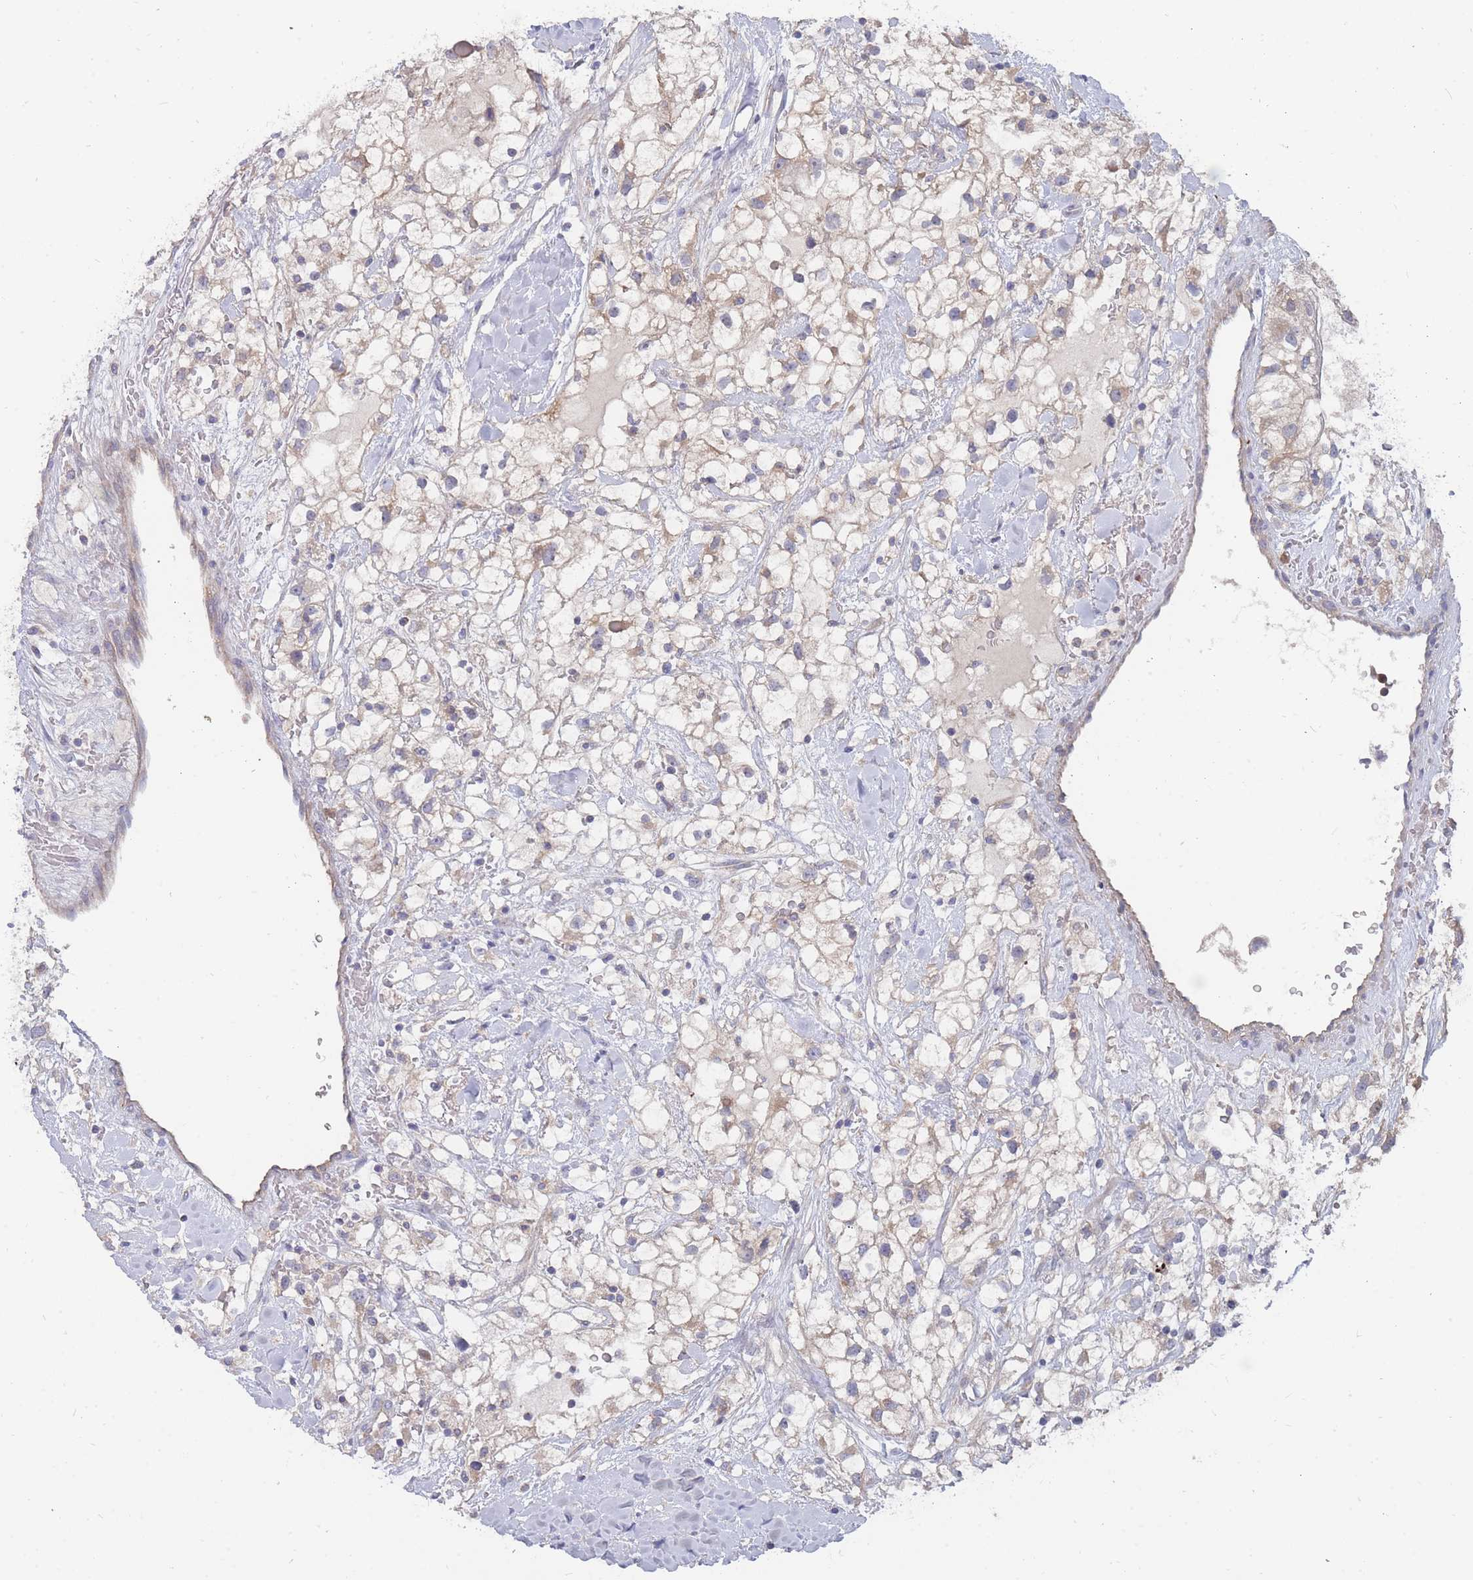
{"staining": {"intensity": "weak", "quantity": "25%-75%", "location": "cytoplasmic/membranous"}, "tissue": "renal cancer", "cell_type": "Tumor cells", "image_type": "cancer", "snomed": [{"axis": "morphology", "description": "Adenocarcinoma, NOS"}, {"axis": "topography", "description": "Kidney"}], "caption": "Renal adenocarcinoma was stained to show a protein in brown. There is low levels of weak cytoplasmic/membranous staining in approximately 25%-75% of tumor cells. (Brightfield microscopy of DAB IHC at high magnification).", "gene": "NUB1", "patient": {"sex": "male", "age": 59}}